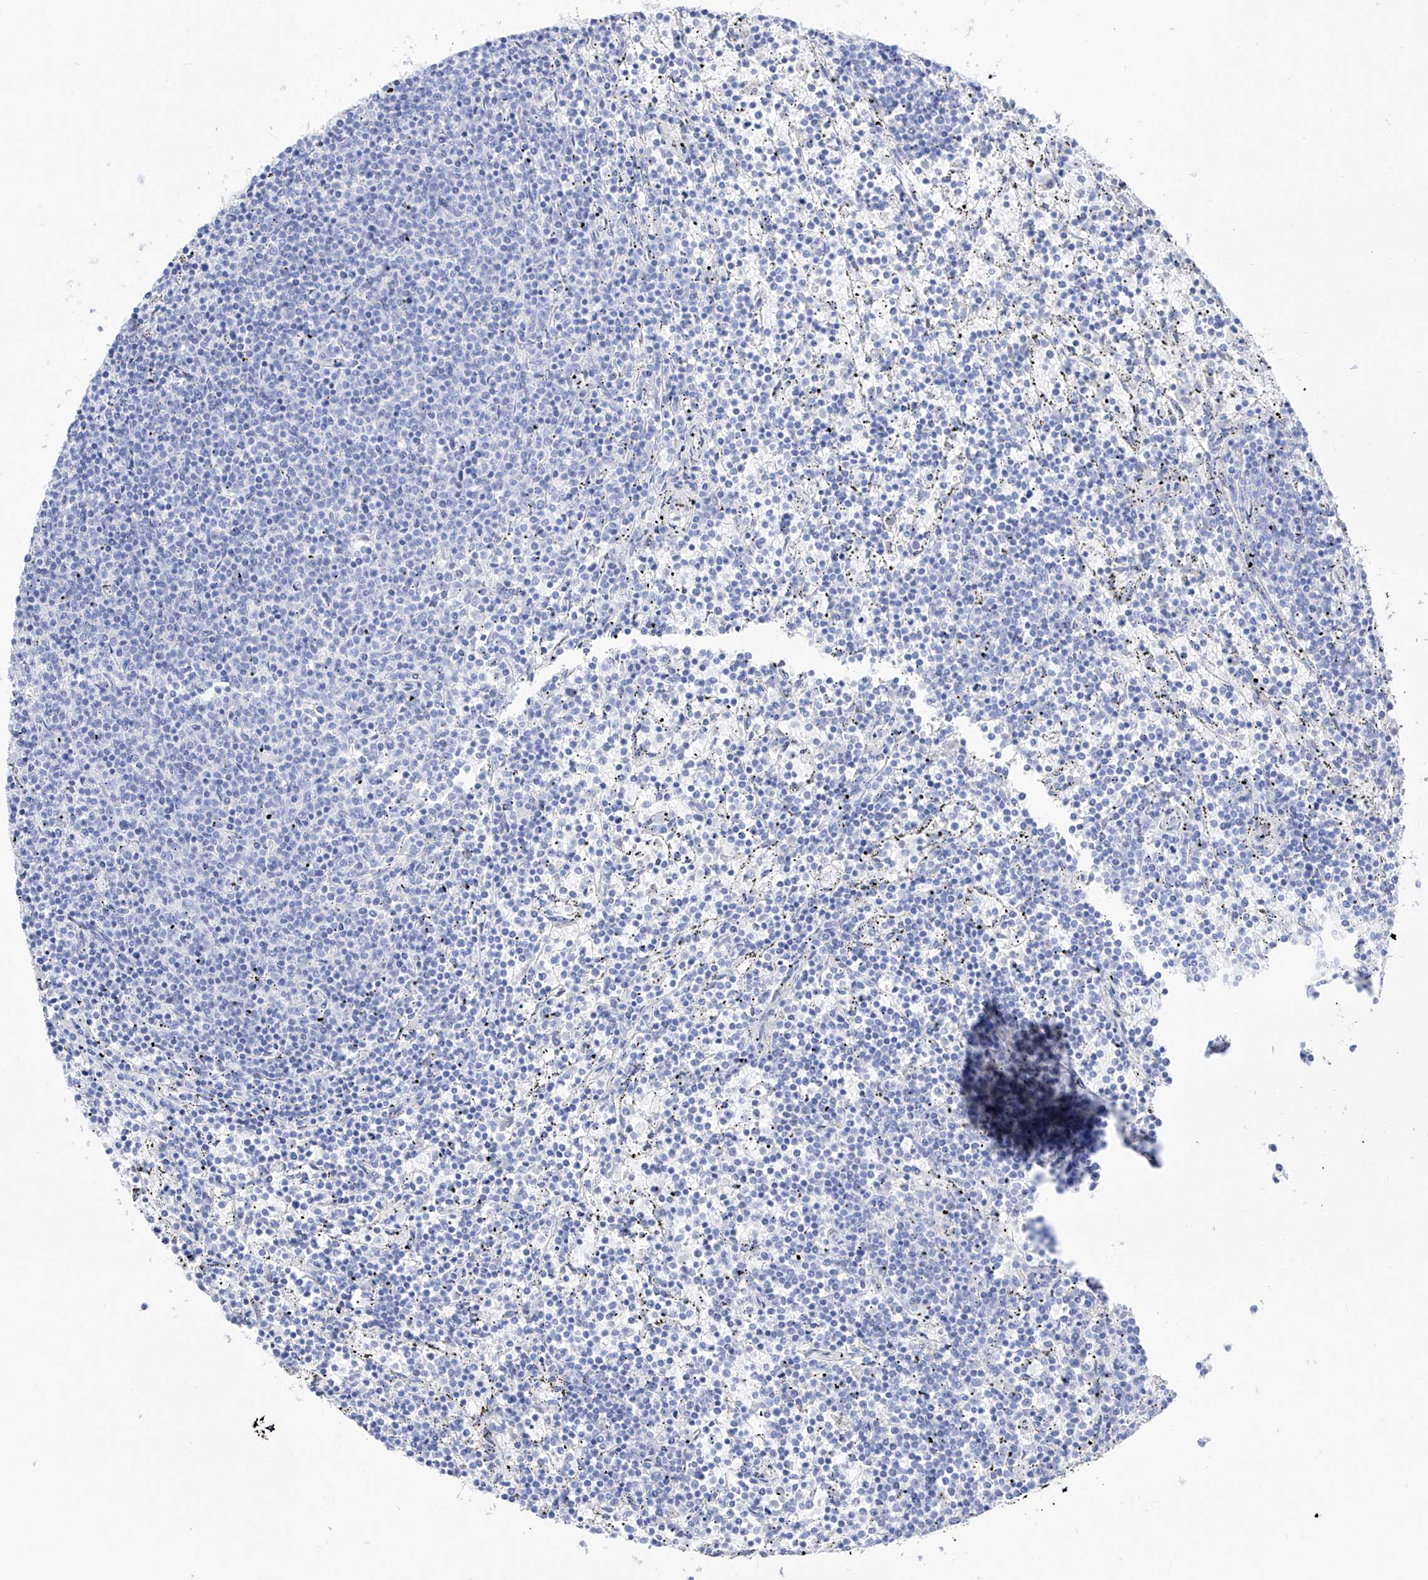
{"staining": {"intensity": "negative", "quantity": "none", "location": "none"}, "tissue": "lymphoma", "cell_type": "Tumor cells", "image_type": "cancer", "snomed": [{"axis": "morphology", "description": "Malignant lymphoma, non-Hodgkin's type, Low grade"}, {"axis": "topography", "description": "Spleen"}], "caption": "This is a micrograph of immunohistochemistry staining of low-grade malignant lymphoma, non-Hodgkin's type, which shows no positivity in tumor cells. The staining was performed using DAB (3,3'-diaminobenzidine) to visualize the protein expression in brown, while the nuclei were stained in blue with hematoxylin (Magnification: 20x).", "gene": "TRPC7", "patient": {"sex": "female", "age": 50}}